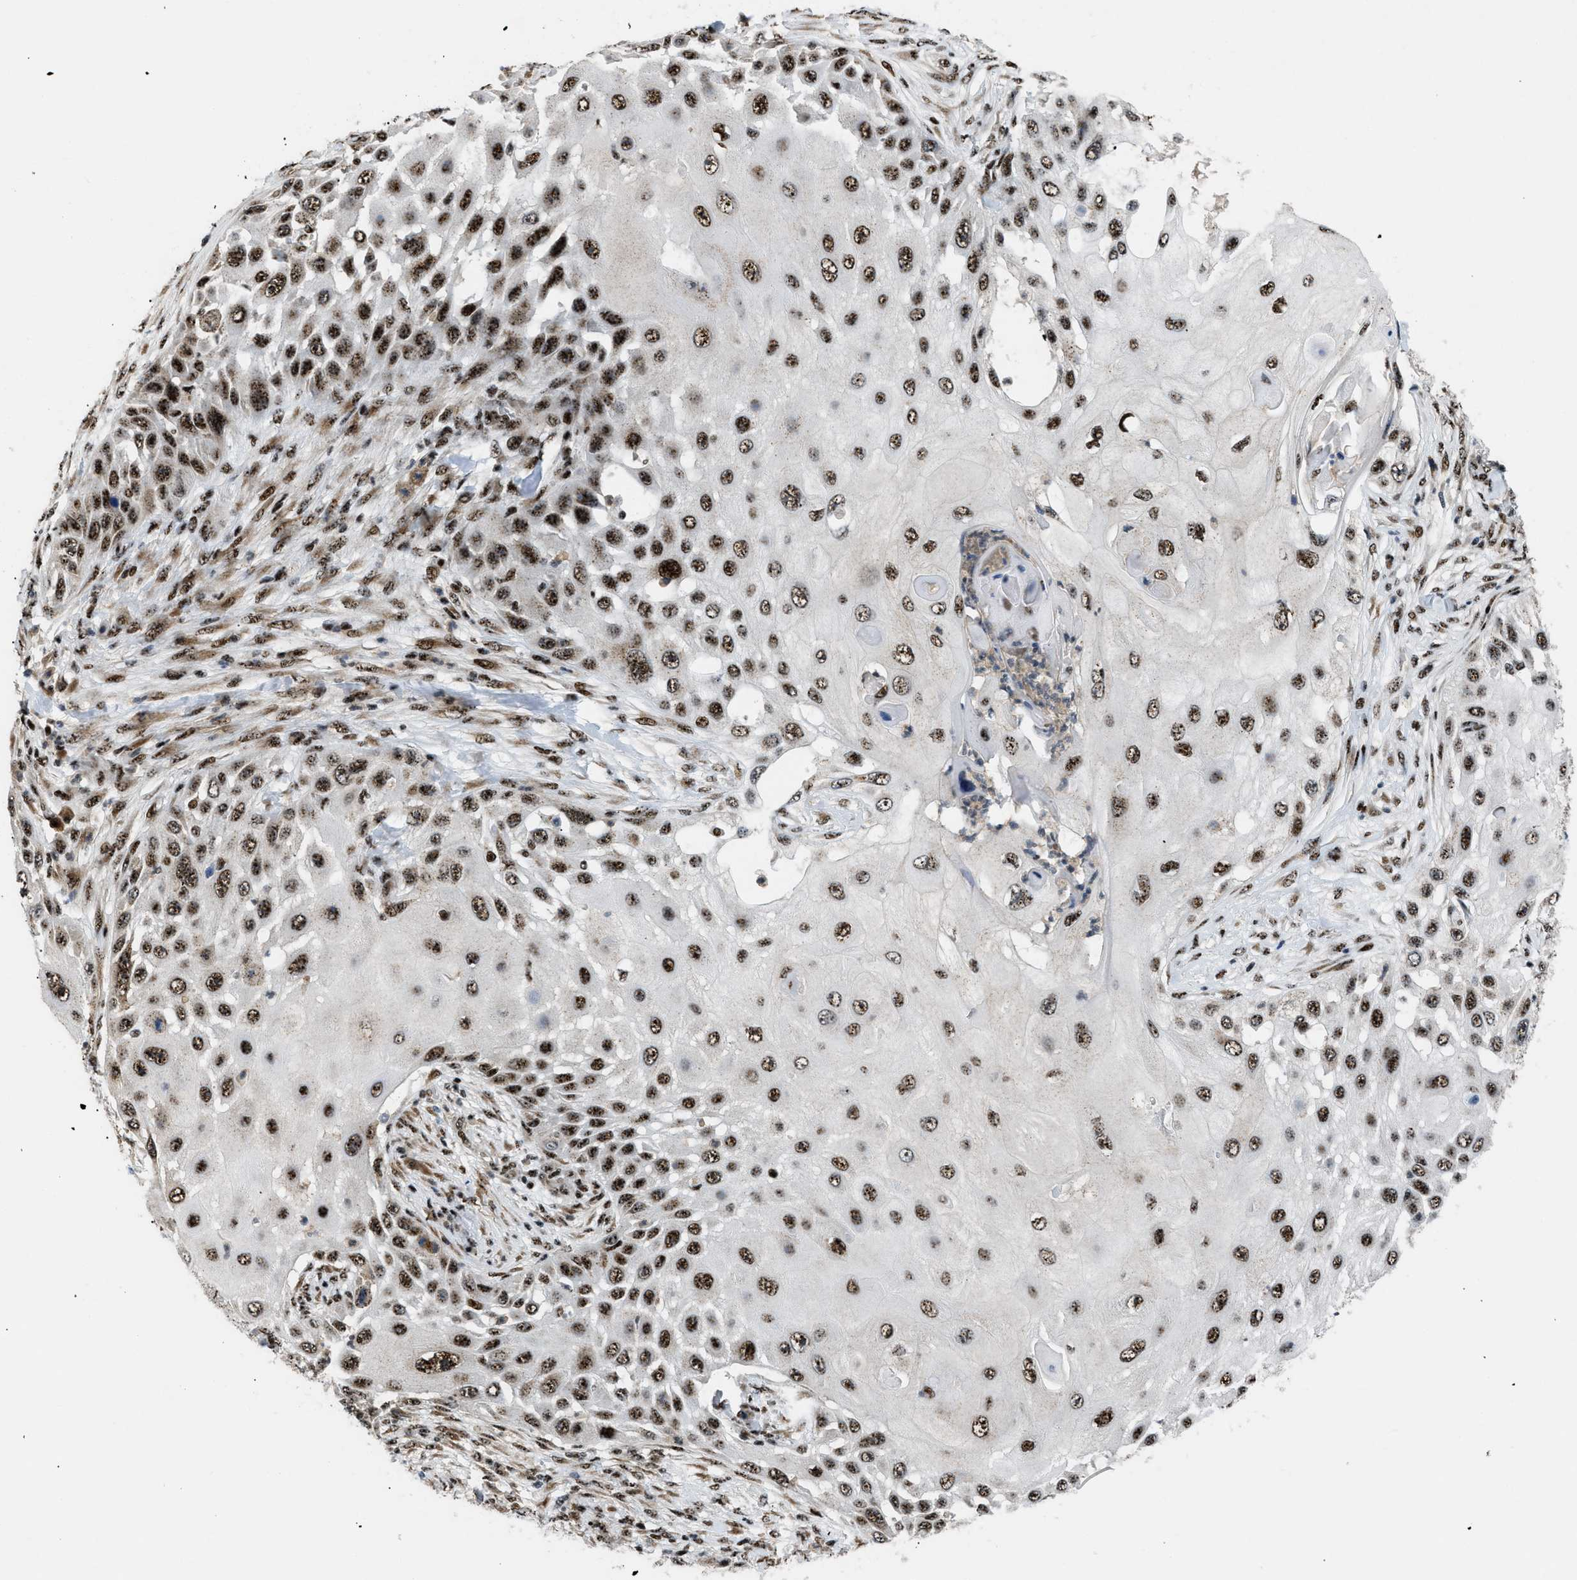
{"staining": {"intensity": "strong", "quantity": ">75%", "location": "nuclear"}, "tissue": "skin cancer", "cell_type": "Tumor cells", "image_type": "cancer", "snomed": [{"axis": "morphology", "description": "Squamous cell carcinoma, NOS"}, {"axis": "topography", "description": "Skin"}], "caption": "Protein expression analysis of skin squamous cell carcinoma shows strong nuclear positivity in about >75% of tumor cells.", "gene": "CDR2", "patient": {"sex": "female", "age": 44}}